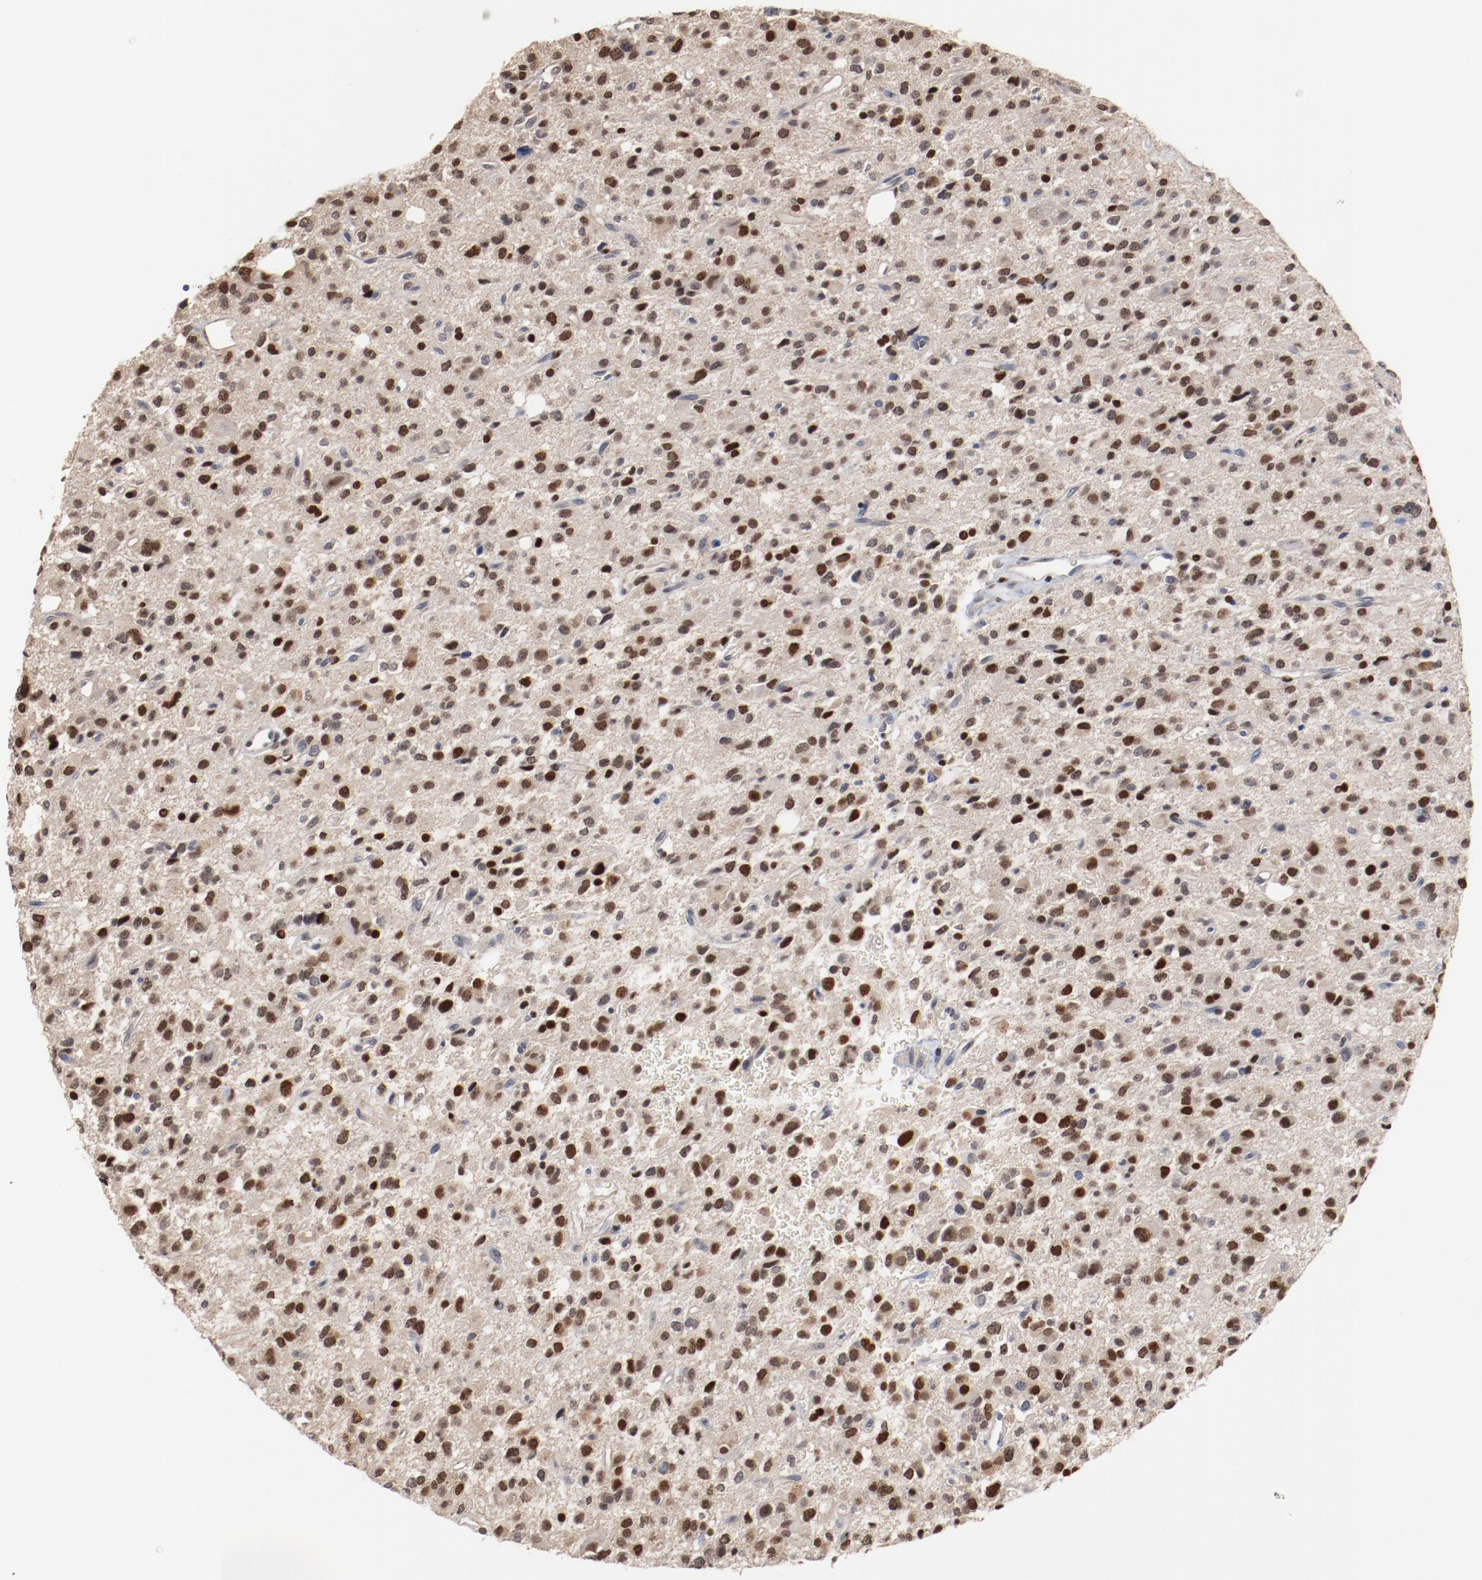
{"staining": {"intensity": "strong", "quantity": ">75%", "location": "nuclear"}, "tissue": "glioma", "cell_type": "Tumor cells", "image_type": "cancer", "snomed": [{"axis": "morphology", "description": "Glioma, malignant, High grade"}, {"axis": "topography", "description": "Brain"}], "caption": "Brown immunohistochemical staining in human glioma demonstrates strong nuclear expression in approximately >75% of tumor cells.", "gene": "ZEB2", "patient": {"sex": "male", "age": 47}}